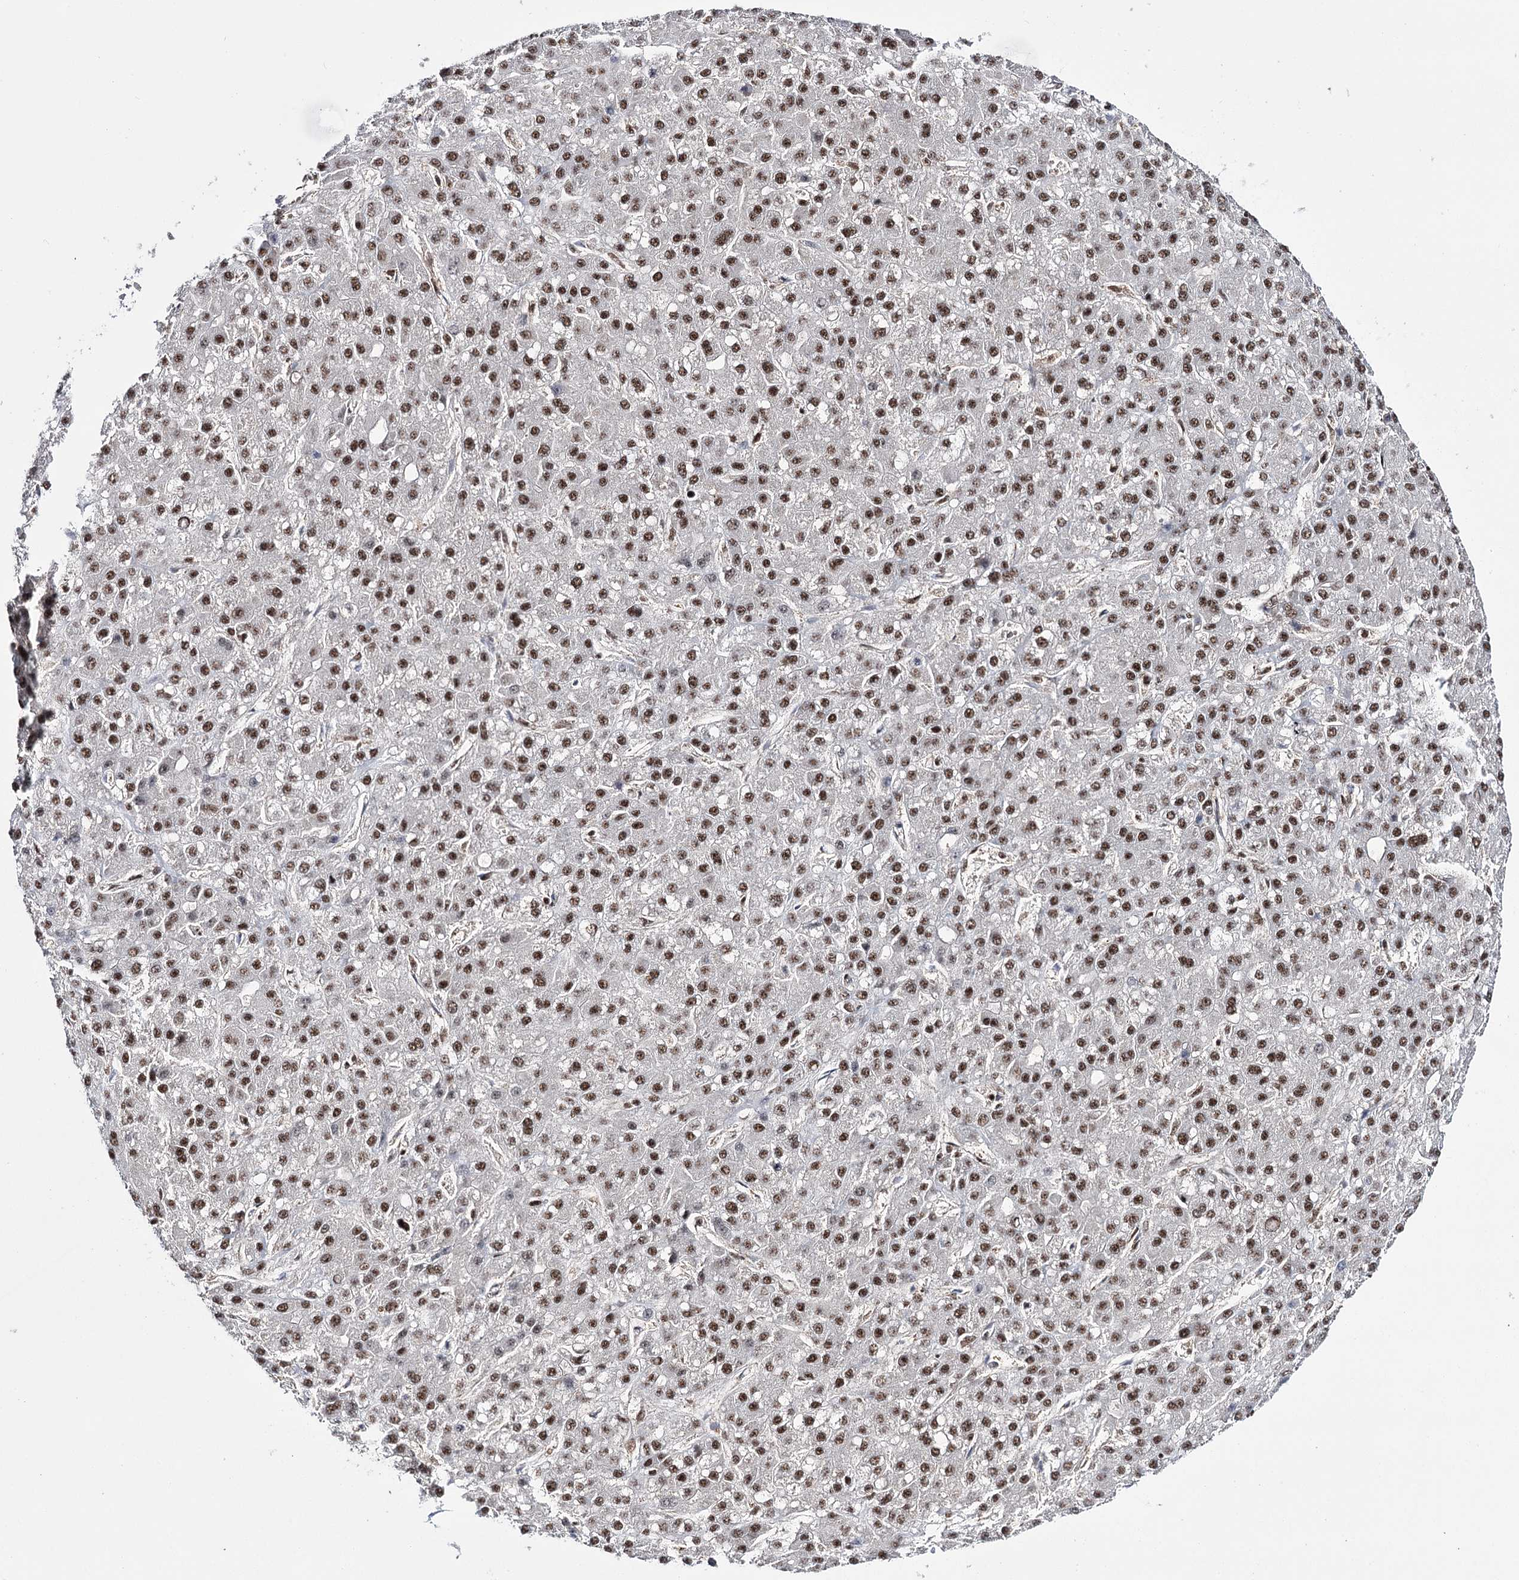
{"staining": {"intensity": "moderate", "quantity": ">75%", "location": "nuclear"}, "tissue": "liver cancer", "cell_type": "Tumor cells", "image_type": "cancer", "snomed": [{"axis": "morphology", "description": "Carcinoma, Hepatocellular, NOS"}, {"axis": "topography", "description": "Liver"}], "caption": "The micrograph displays immunohistochemical staining of liver cancer (hepatocellular carcinoma). There is moderate nuclear positivity is appreciated in about >75% of tumor cells. (DAB (3,3'-diaminobenzidine) = brown stain, brightfield microscopy at high magnification).", "gene": "PRPF40A", "patient": {"sex": "male", "age": 67}}